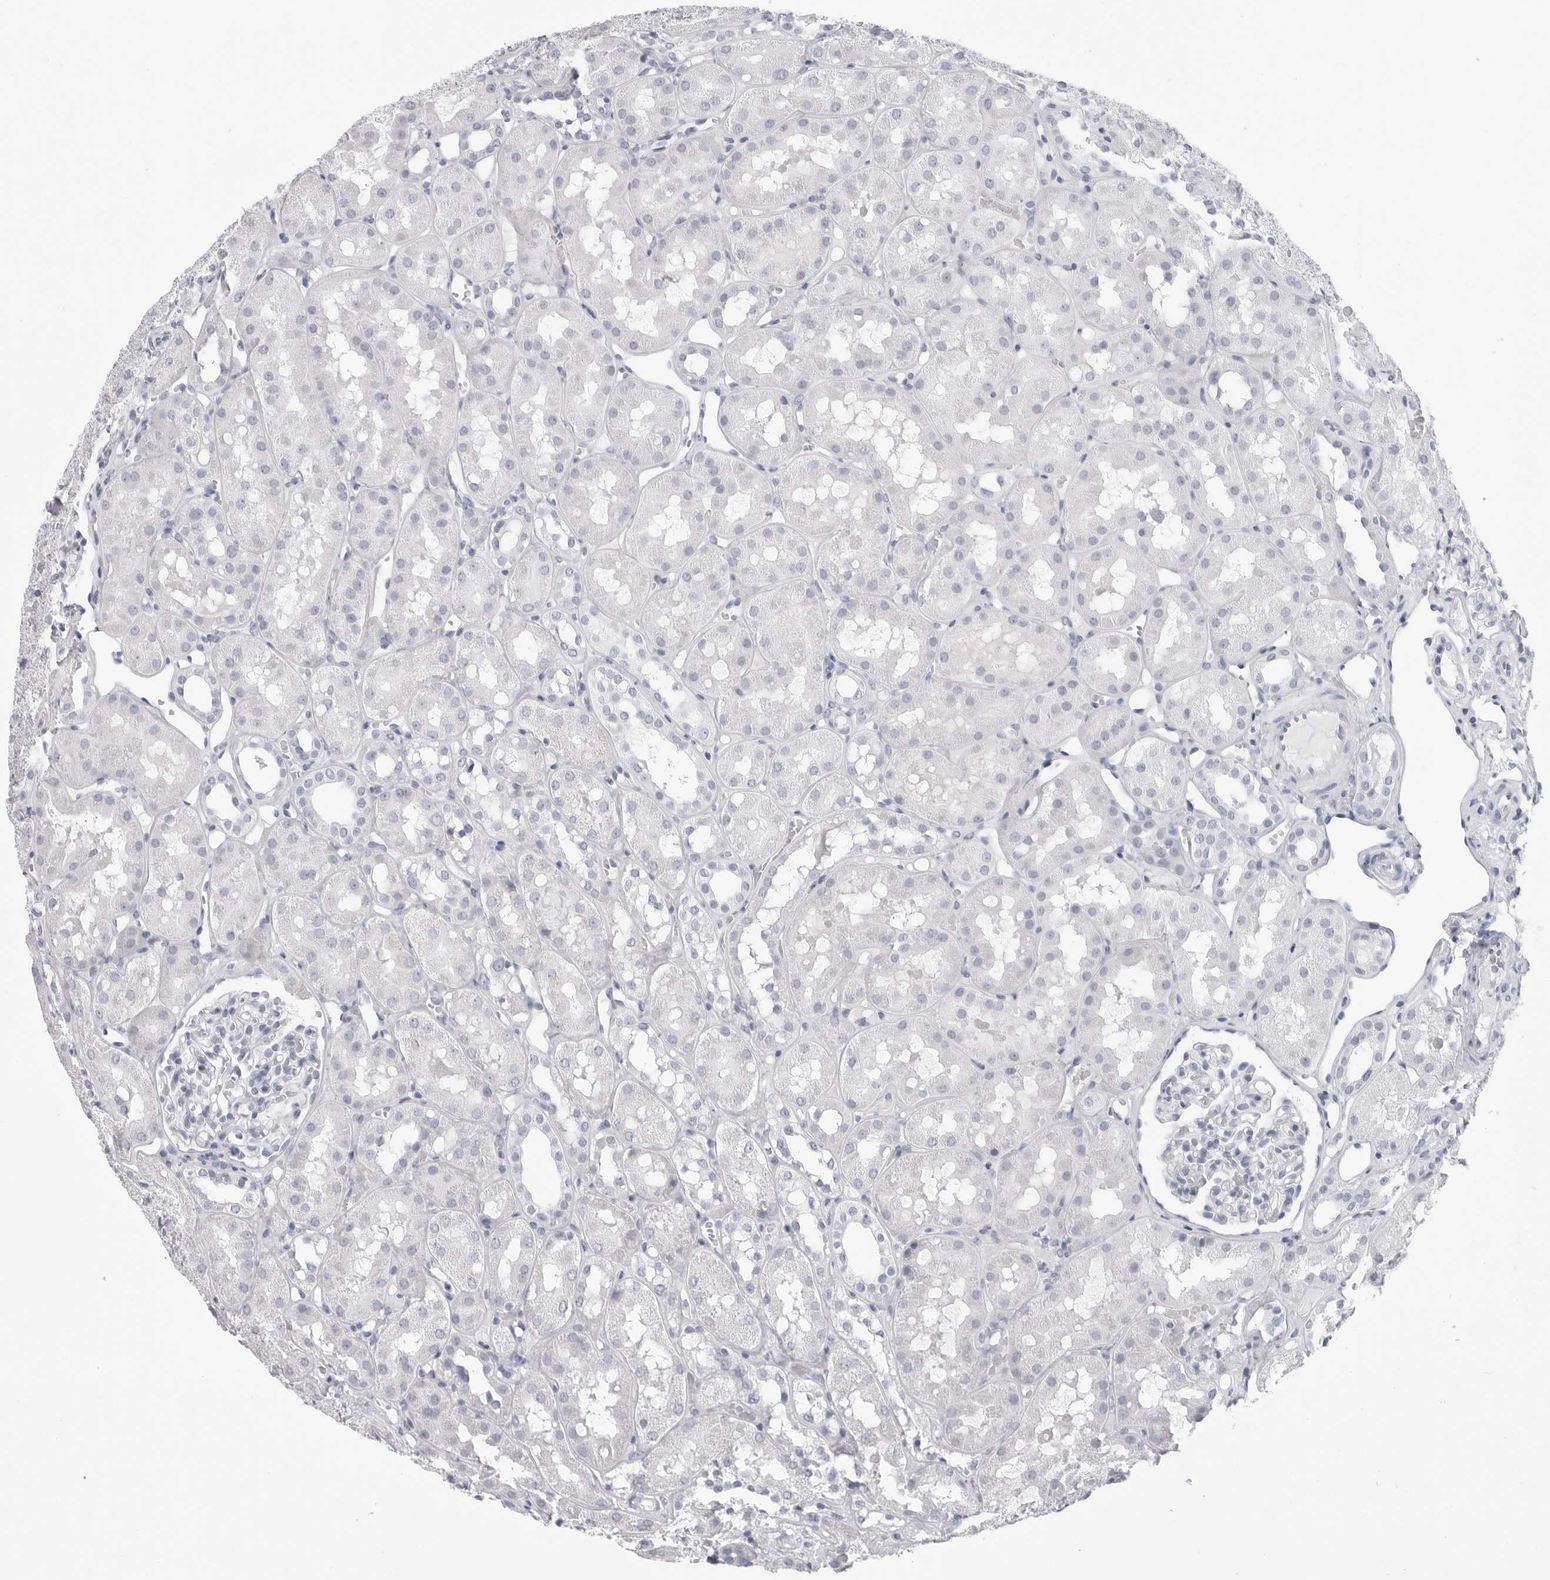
{"staining": {"intensity": "negative", "quantity": "none", "location": "none"}, "tissue": "kidney", "cell_type": "Cells in glomeruli", "image_type": "normal", "snomed": [{"axis": "morphology", "description": "Normal tissue, NOS"}, {"axis": "topography", "description": "Kidney"}], "caption": "The histopathology image shows no significant positivity in cells in glomeruli of kidney. (DAB immunohistochemistry, high magnification).", "gene": "CSH1", "patient": {"sex": "male", "age": 16}}